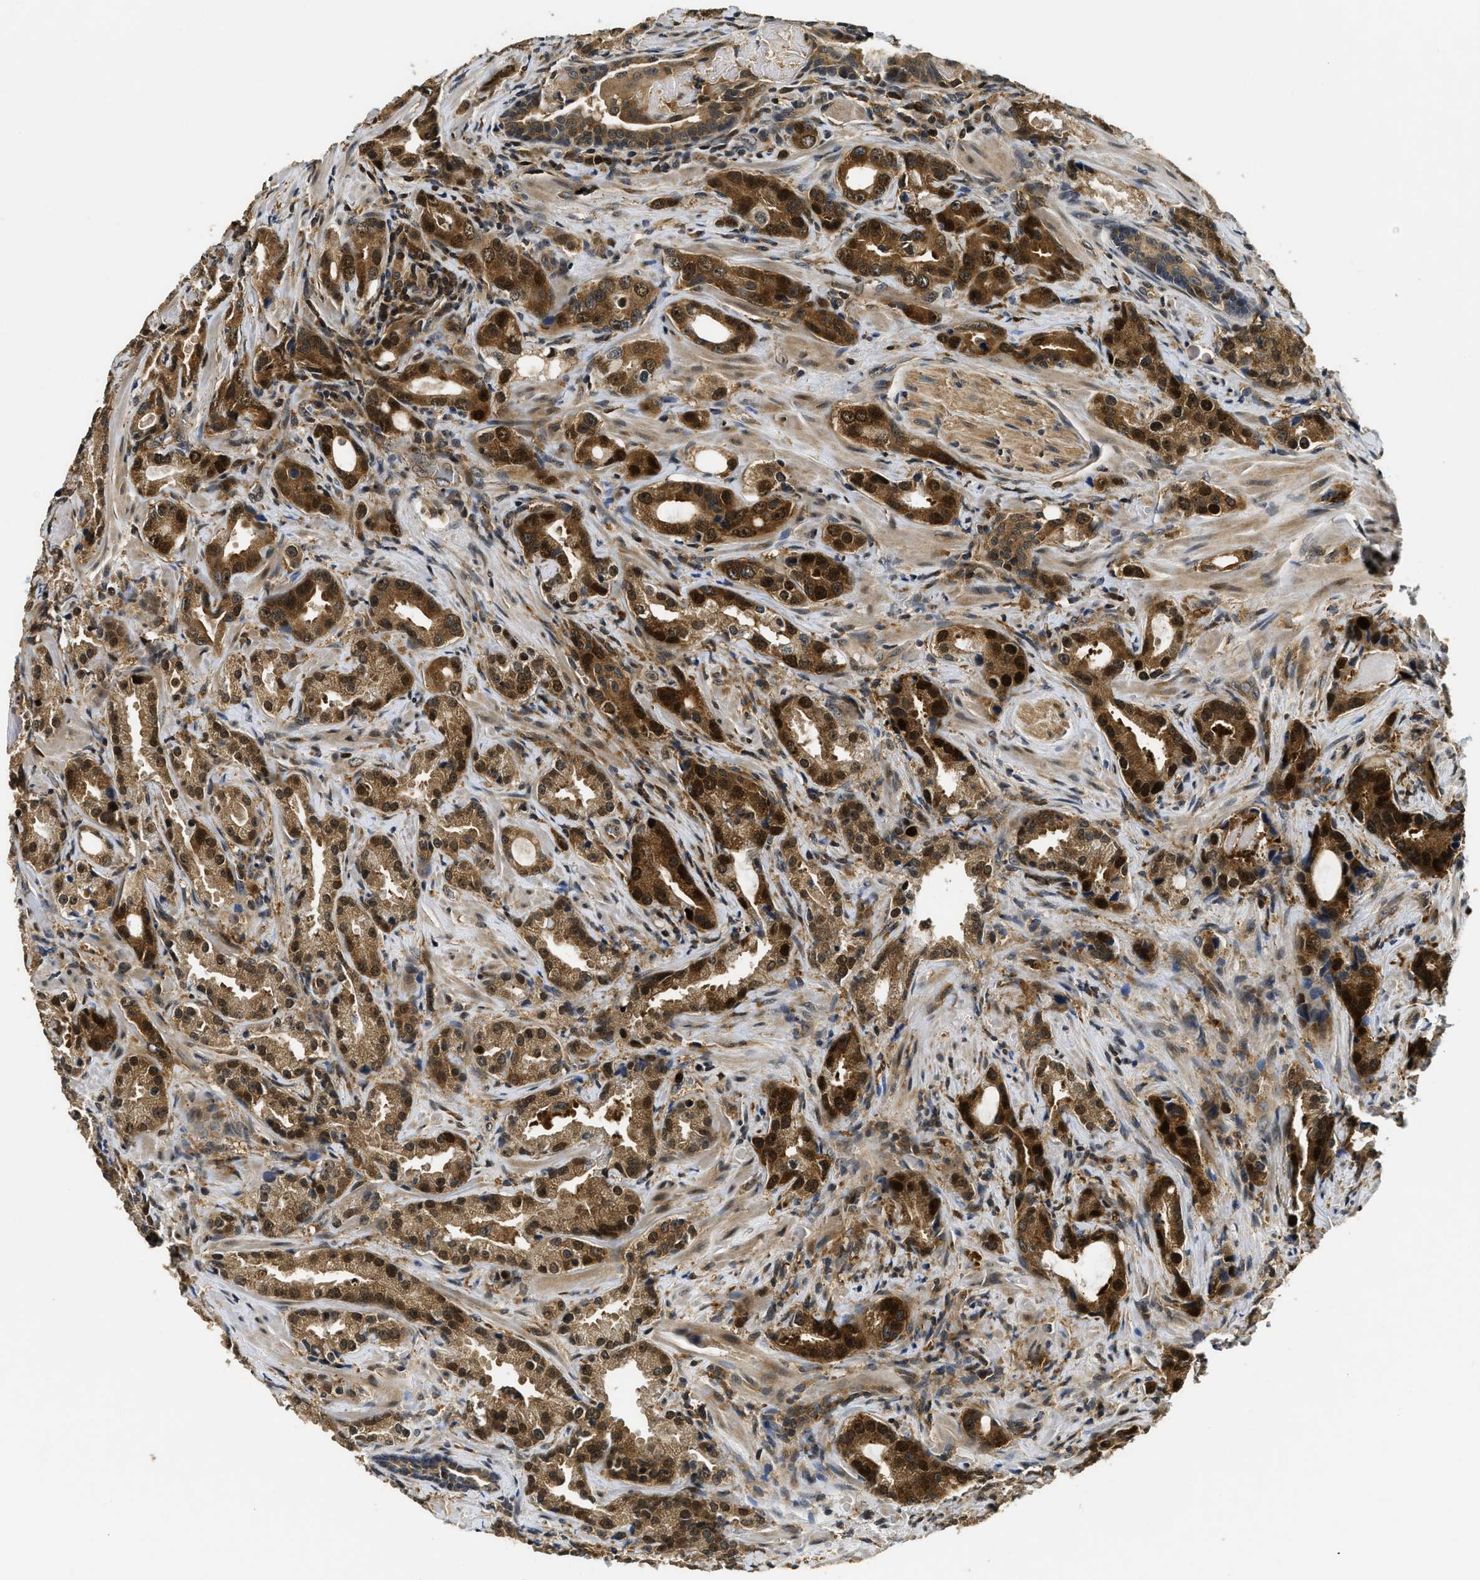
{"staining": {"intensity": "strong", "quantity": ">75%", "location": "cytoplasmic/membranous,nuclear"}, "tissue": "prostate cancer", "cell_type": "Tumor cells", "image_type": "cancer", "snomed": [{"axis": "morphology", "description": "Adenocarcinoma, High grade"}, {"axis": "topography", "description": "Prostate"}], "caption": "An image showing strong cytoplasmic/membranous and nuclear positivity in approximately >75% of tumor cells in prostate cancer, as visualized by brown immunohistochemical staining.", "gene": "ADSL", "patient": {"sex": "male", "age": 63}}